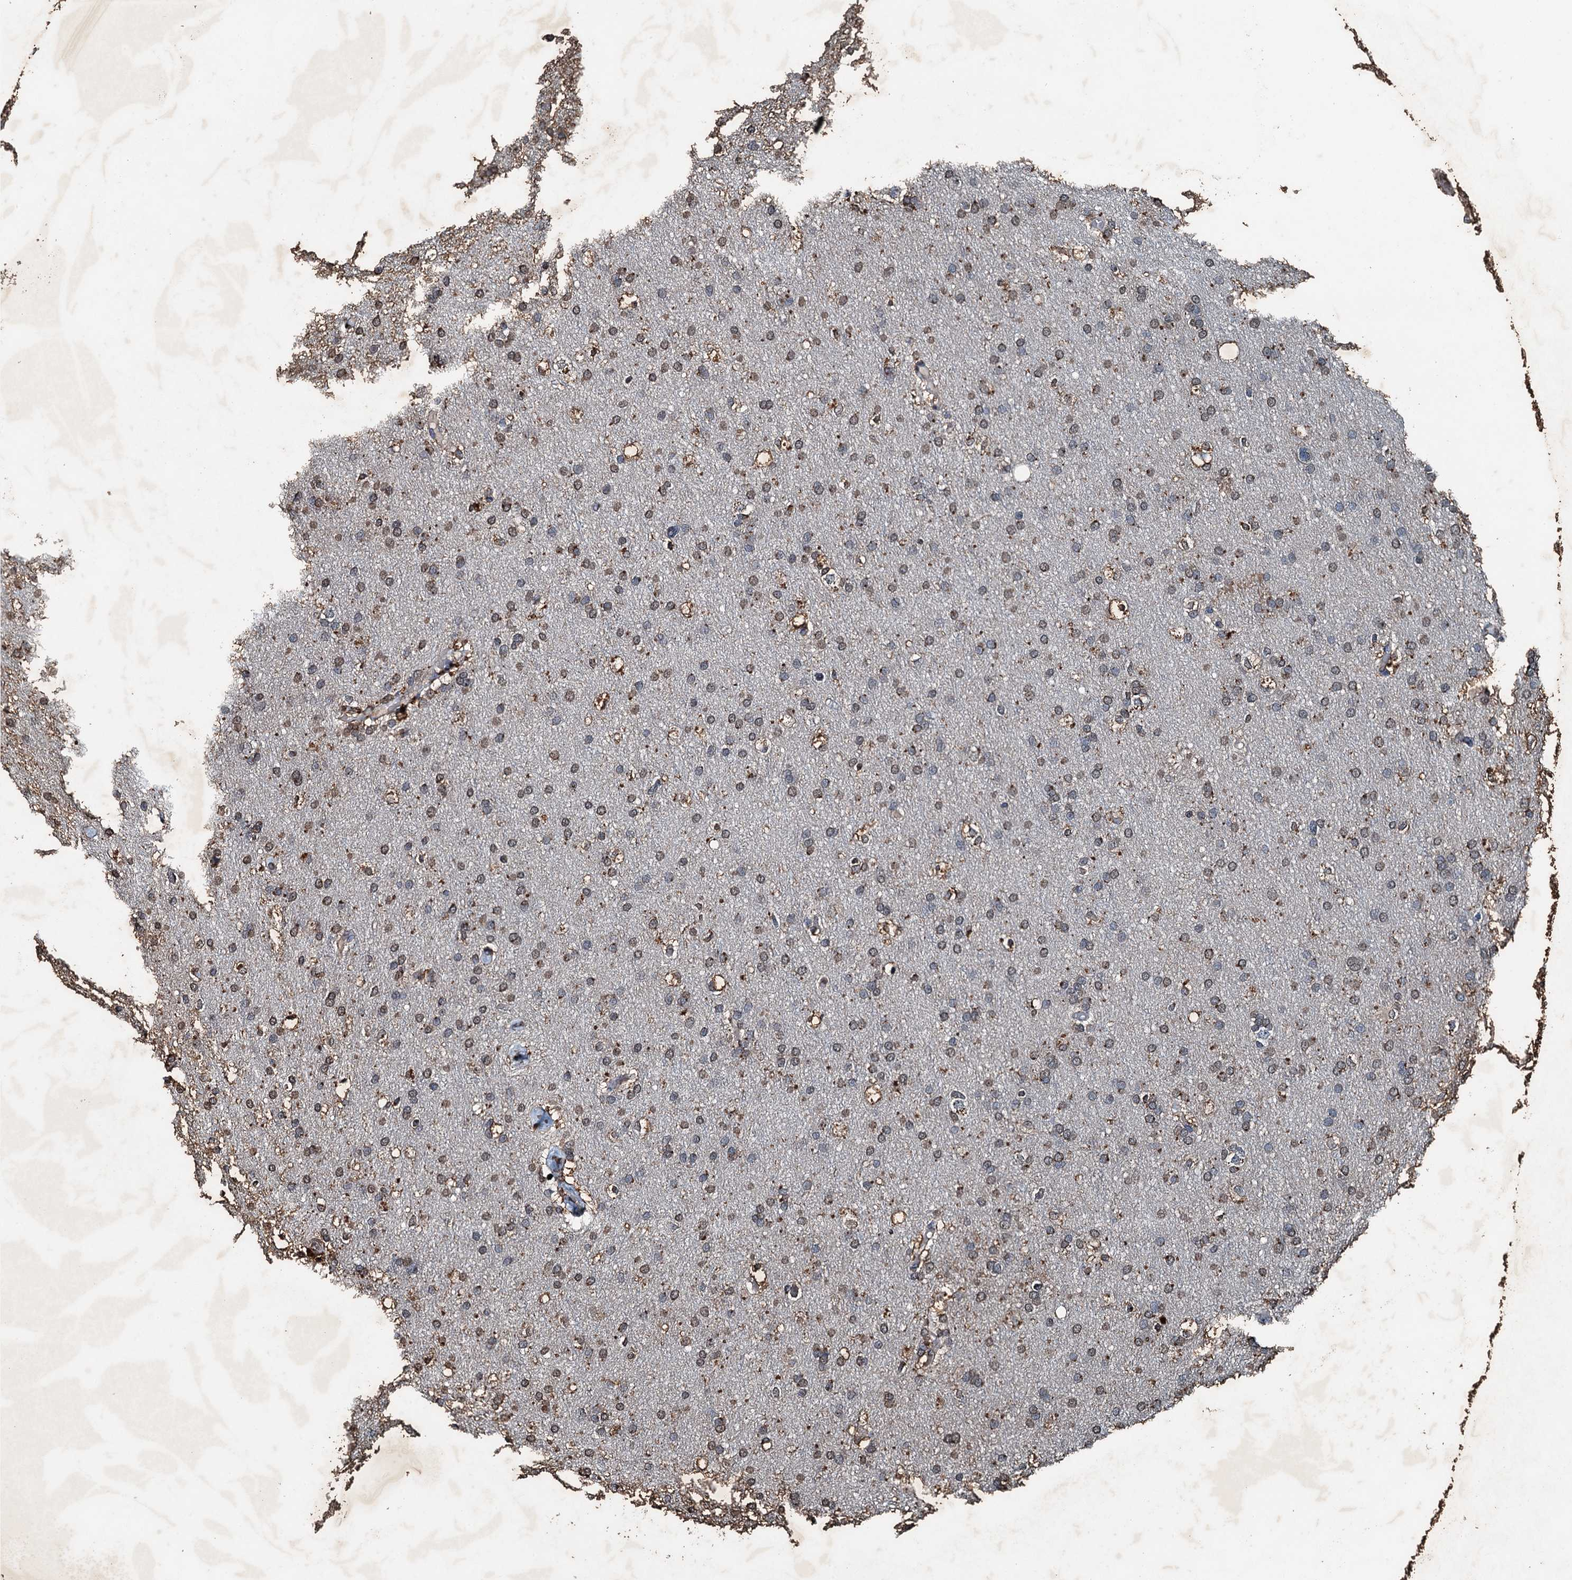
{"staining": {"intensity": "weak", "quantity": "25%-75%", "location": "cytoplasmic/membranous"}, "tissue": "glioma", "cell_type": "Tumor cells", "image_type": "cancer", "snomed": [{"axis": "morphology", "description": "Glioma, malignant, High grade"}, {"axis": "topography", "description": "Cerebral cortex"}], "caption": "Human glioma stained with a protein marker exhibits weak staining in tumor cells.", "gene": "TCTN1", "patient": {"sex": "female", "age": 36}}